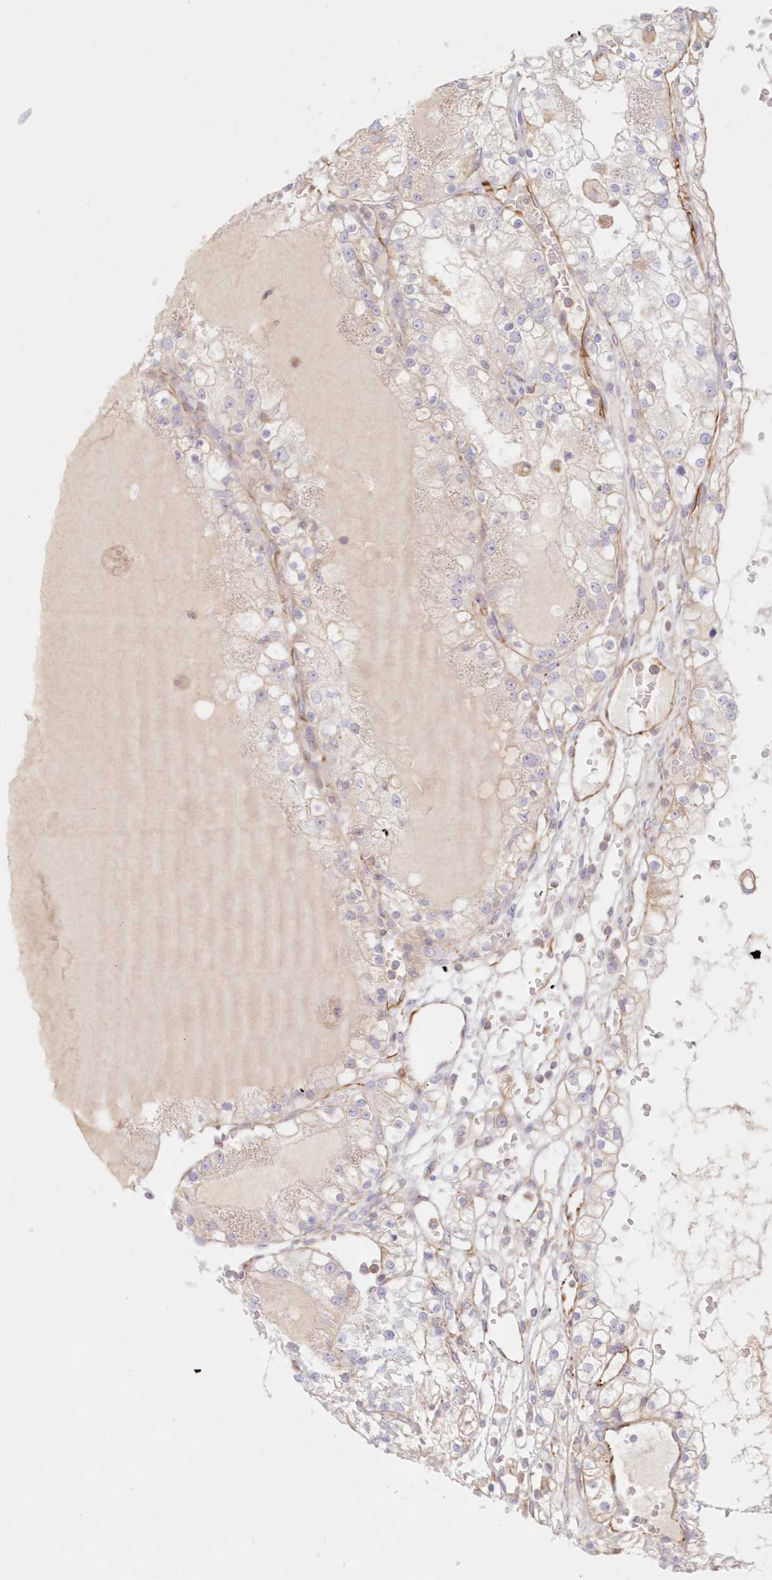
{"staining": {"intensity": "negative", "quantity": "none", "location": "none"}, "tissue": "renal cancer", "cell_type": "Tumor cells", "image_type": "cancer", "snomed": [{"axis": "morphology", "description": "Normal tissue, NOS"}, {"axis": "morphology", "description": "Adenocarcinoma, NOS"}, {"axis": "topography", "description": "Kidney"}], "caption": "IHC photomicrograph of neoplastic tissue: human renal cancer stained with DAB reveals no significant protein staining in tumor cells.", "gene": "DMRTB1", "patient": {"sex": "male", "age": 68}}